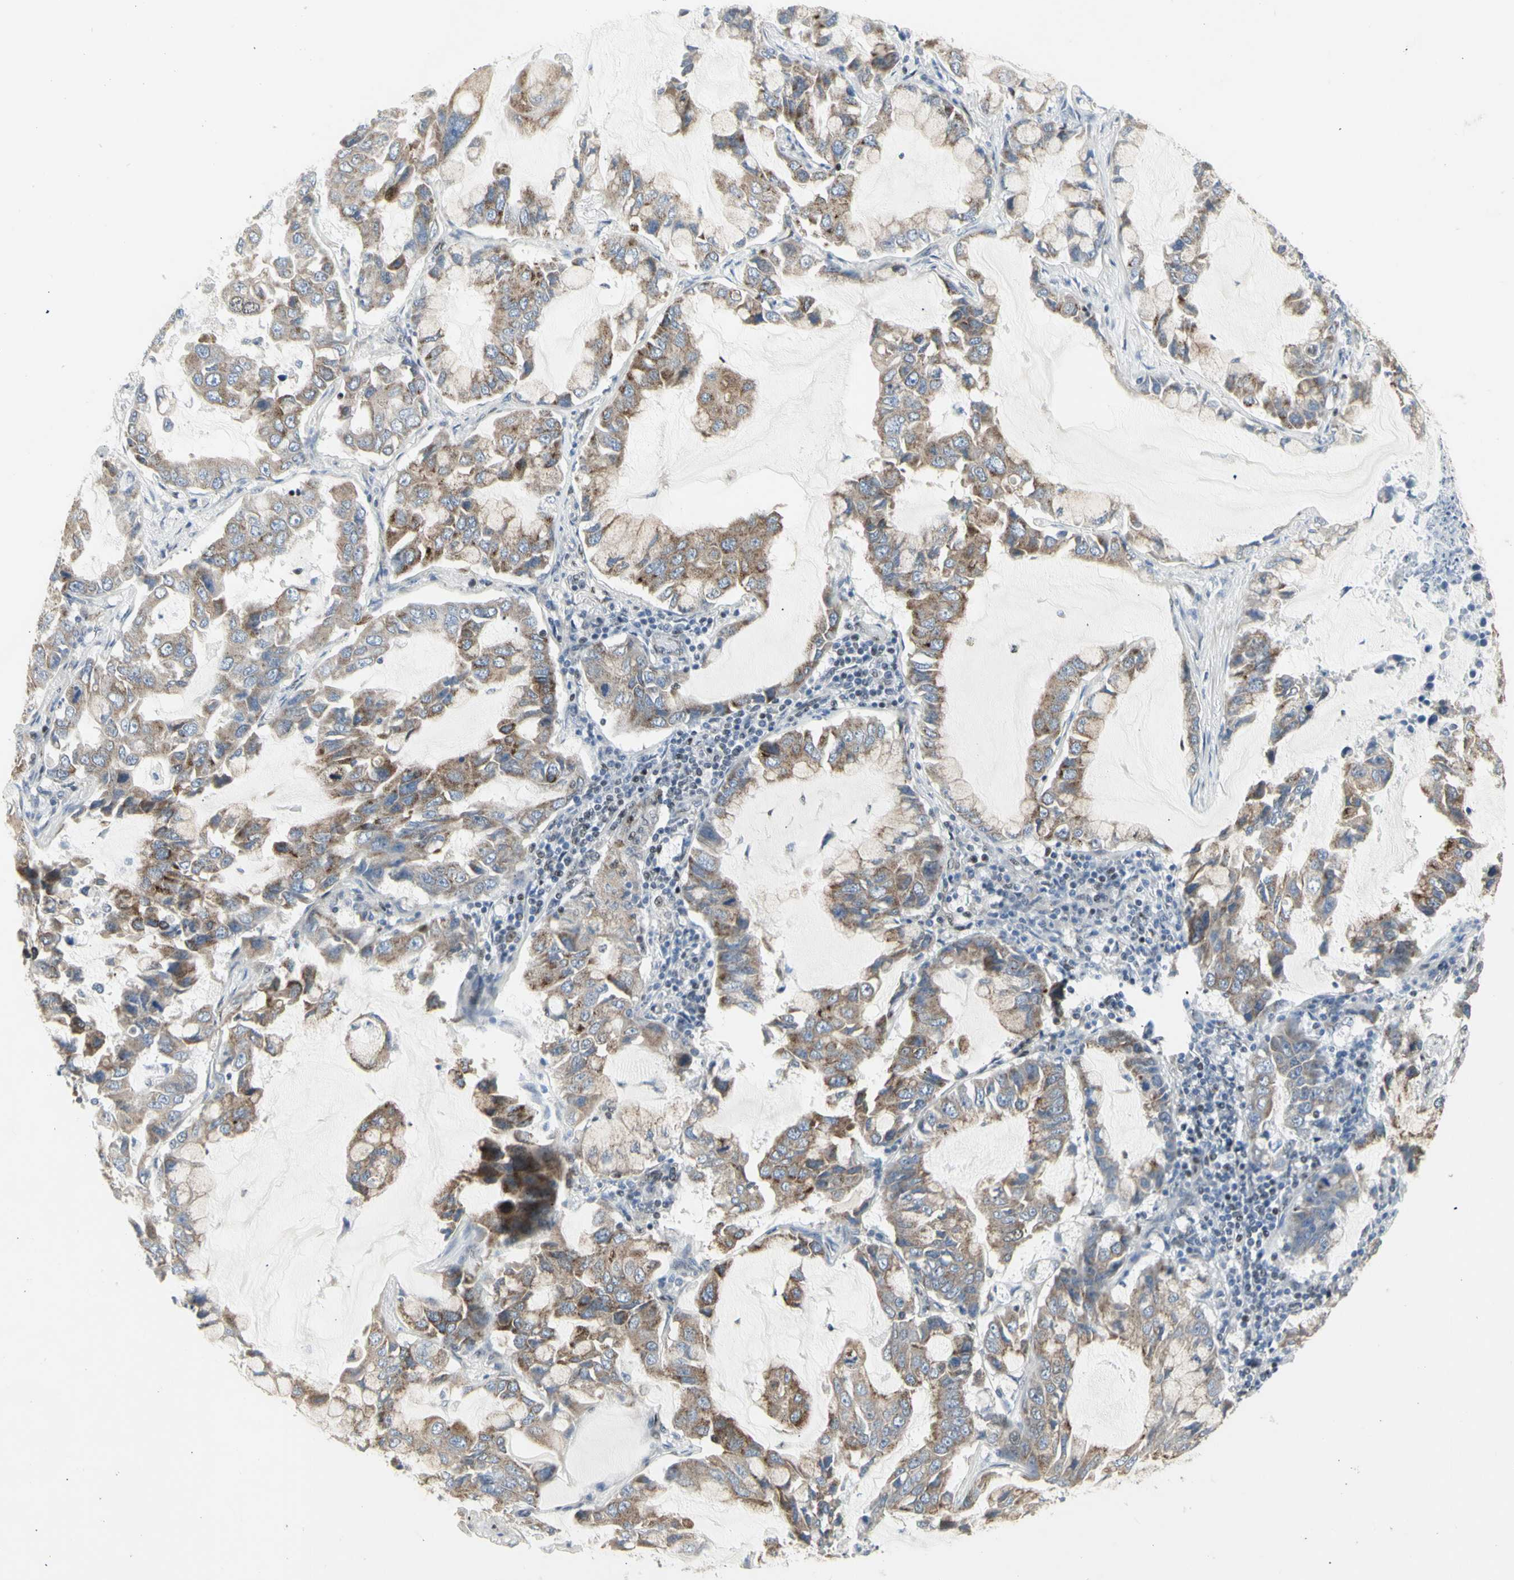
{"staining": {"intensity": "weak", "quantity": ">75%", "location": "cytoplasmic/membranous"}, "tissue": "lung cancer", "cell_type": "Tumor cells", "image_type": "cancer", "snomed": [{"axis": "morphology", "description": "Adenocarcinoma, NOS"}, {"axis": "topography", "description": "Lung"}], "caption": "The image shows immunohistochemical staining of lung adenocarcinoma. There is weak cytoplasmic/membranous positivity is identified in about >75% of tumor cells.", "gene": "DHRS7B", "patient": {"sex": "male", "age": 64}}